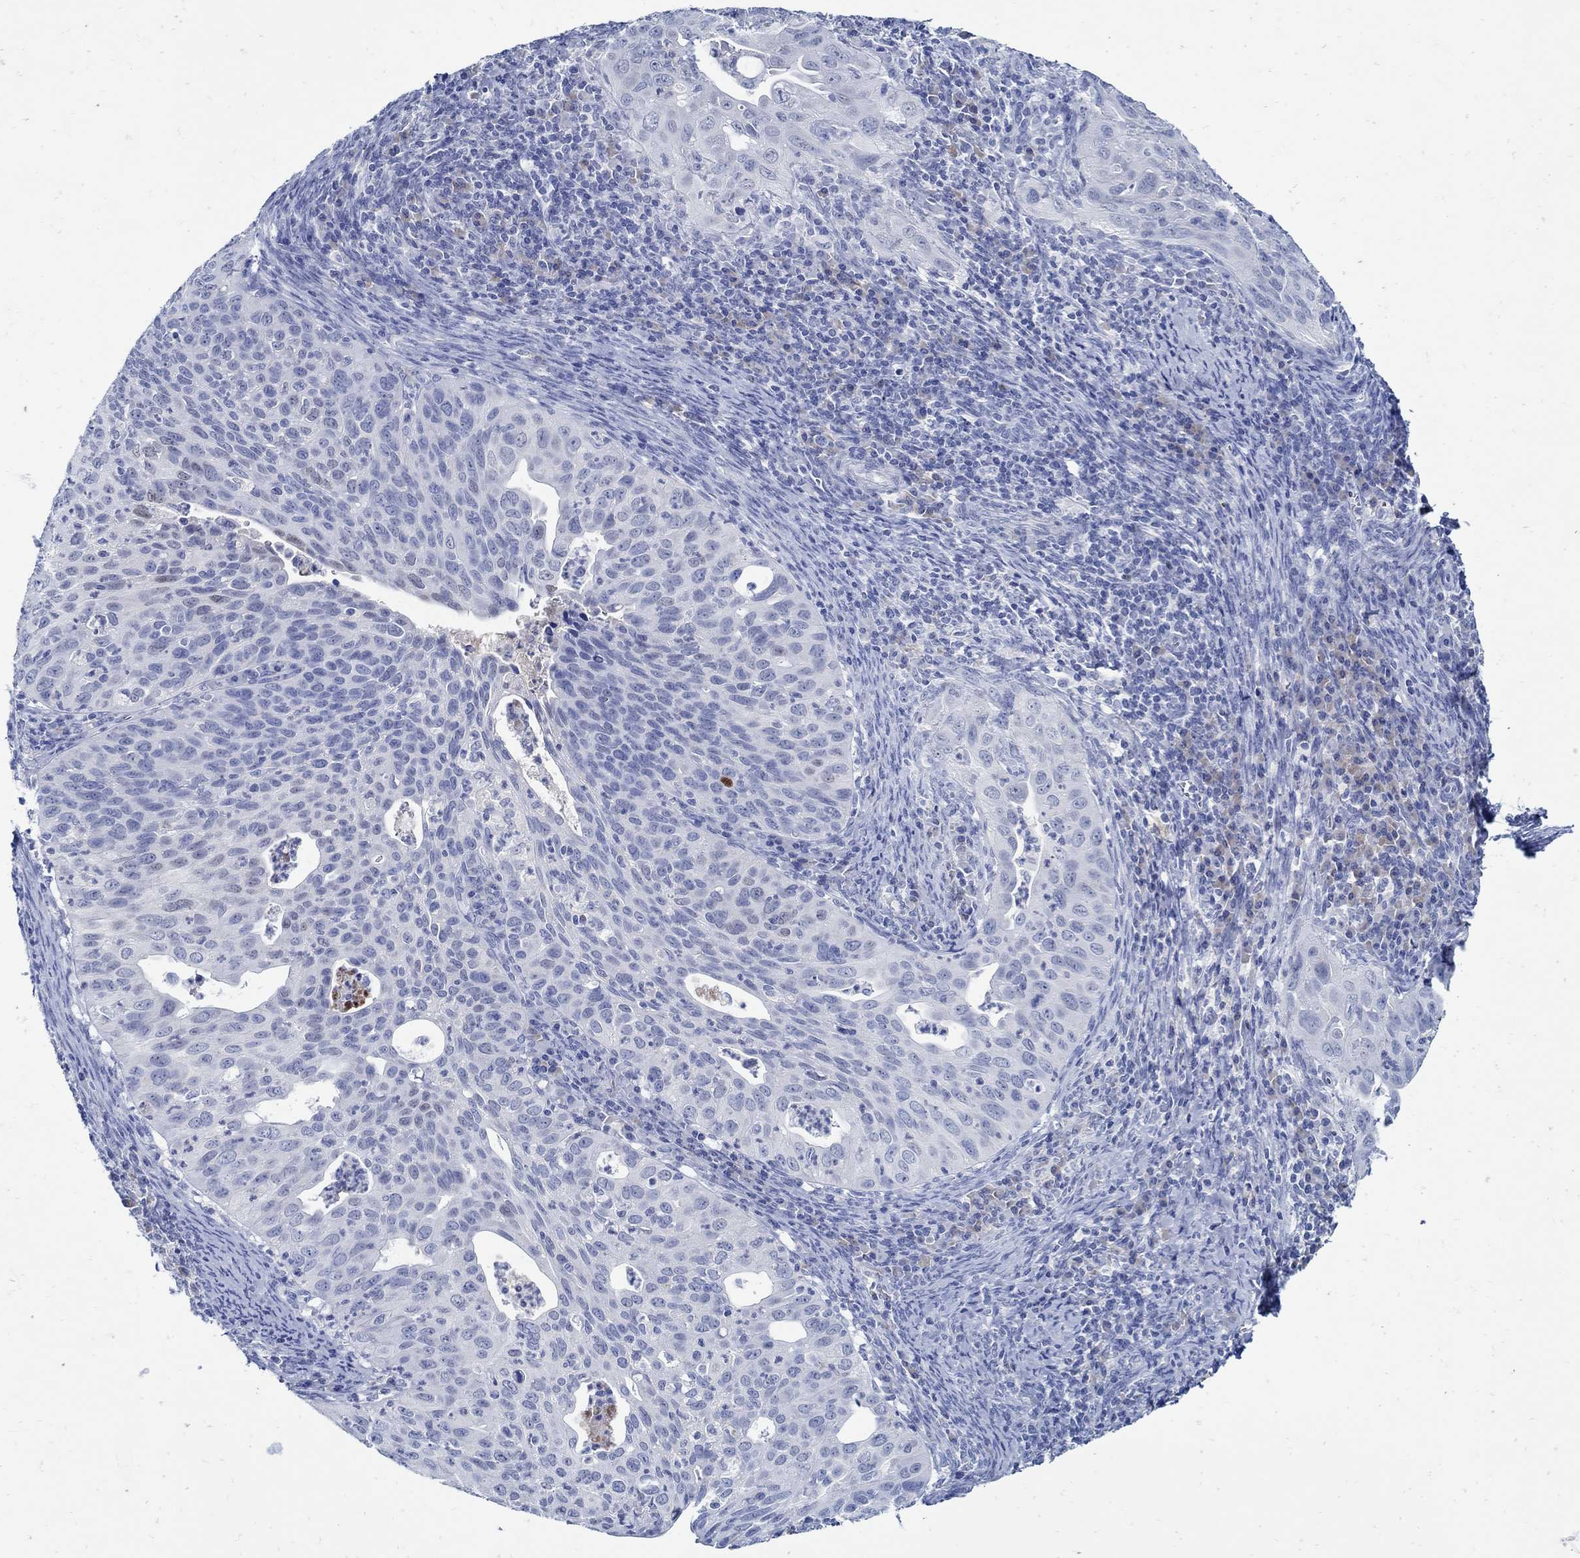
{"staining": {"intensity": "negative", "quantity": "none", "location": "none"}, "tissue": "cervical cancer", "cell_type": "Tumor cells", "image_type": "cancer", "snomed": [{"axis": "morphology", "description": "Squamous cell carcinoma, NOS"}, {"axis": "topography", "description": "Cervix"}], "caption": "High power microscopy image of an immunohistochemistry (IHC) image of cervical cancer (squamous cell carcinoma), revealing no significant staining in tumor cells.", "gene": "PAX9", "patient": {"sex": "female", "age": 26}}